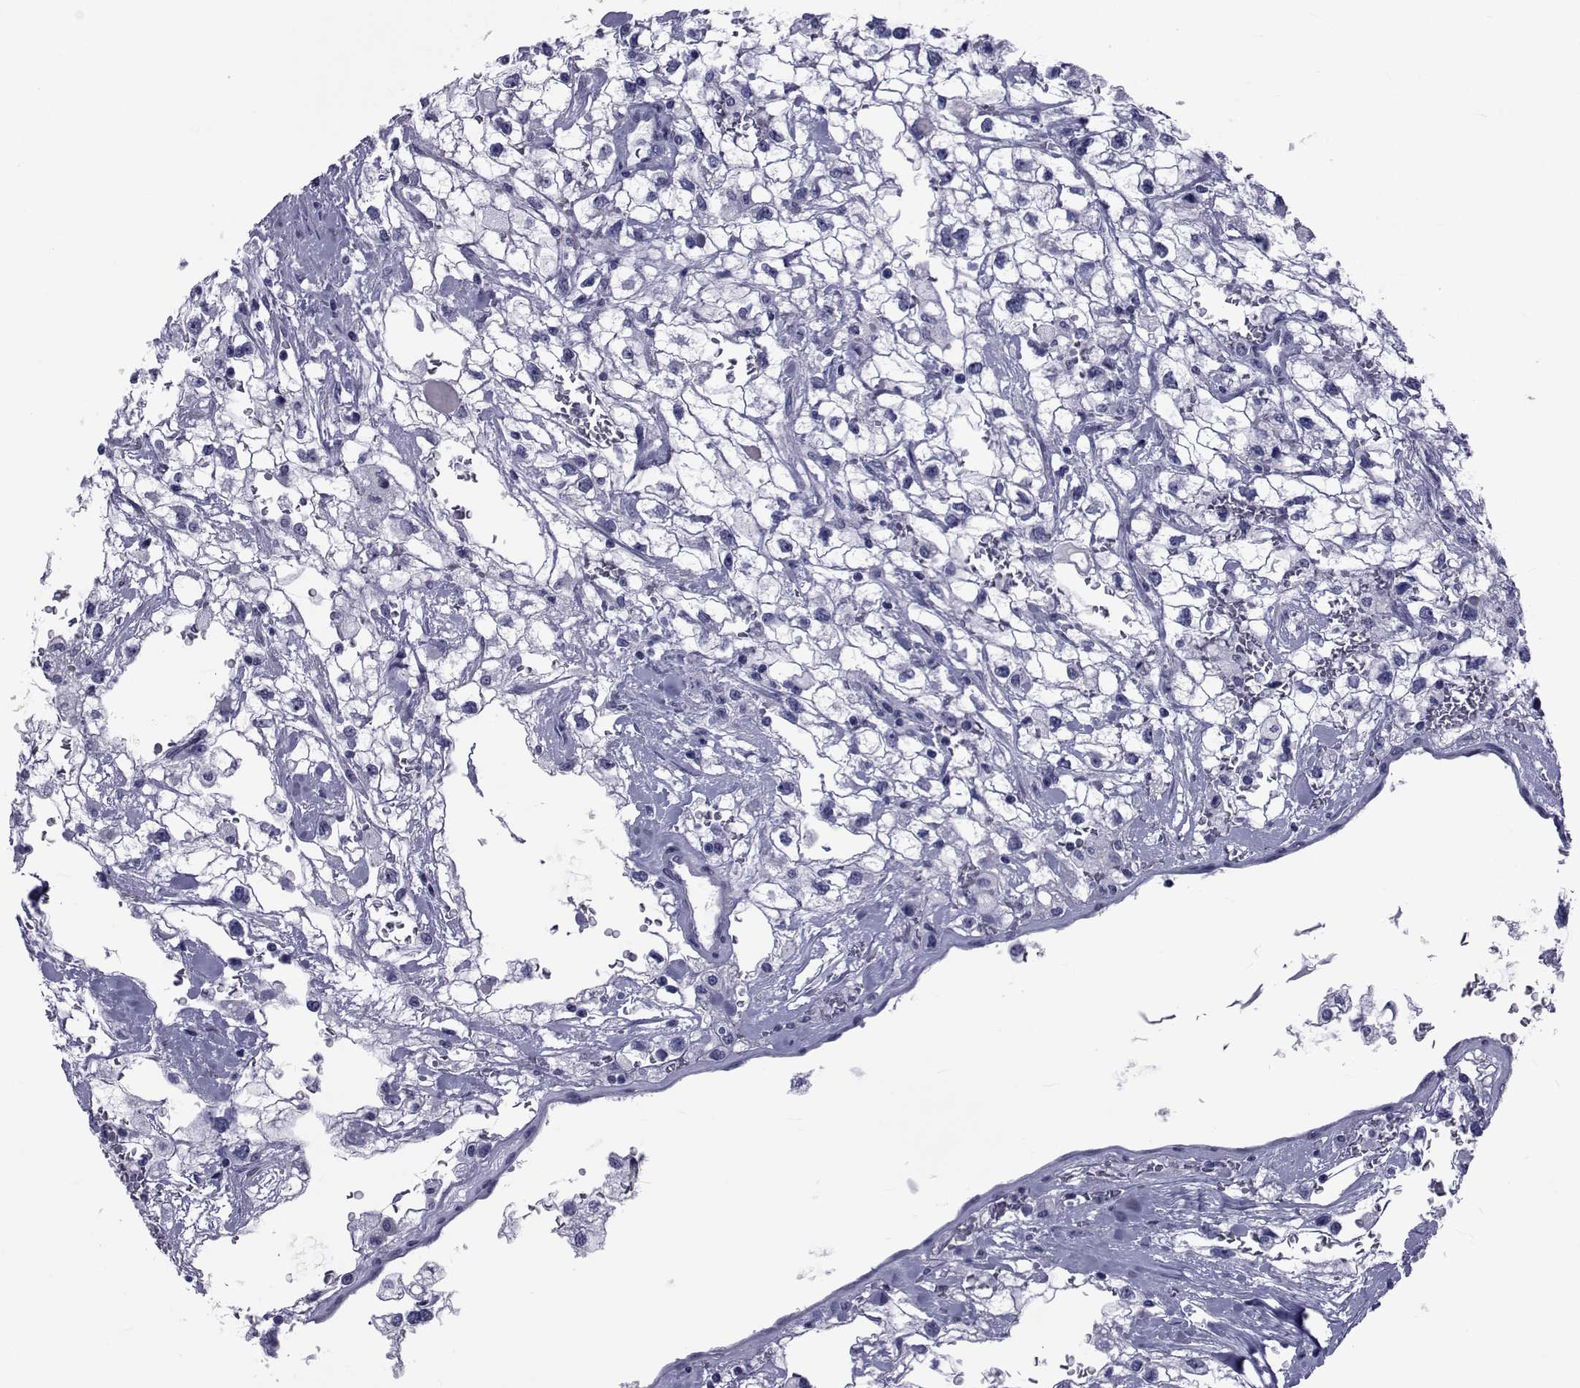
{"staining": {"intensity": "negative", "quantity": "none", "location": "none"}, "tissue": "renal cancer", "cell_type": "Tumor cells", "image_type": "cancer", "snomed": [{"axis": "morphology", "description": "Adenocarcinoma, NOS"}, {"axis": "topography", "description": "Kidney"}], "caption": "A high-resolution image shows IHC staining of adenocarcinoma (renal), which exhibits no significant positivity in tumor cells. (Immunohistochemistry (ihc), brightfield microscopy, high magnification).", "gene": "GKAP1", "patient": {"sex": "male", "age": 59}}